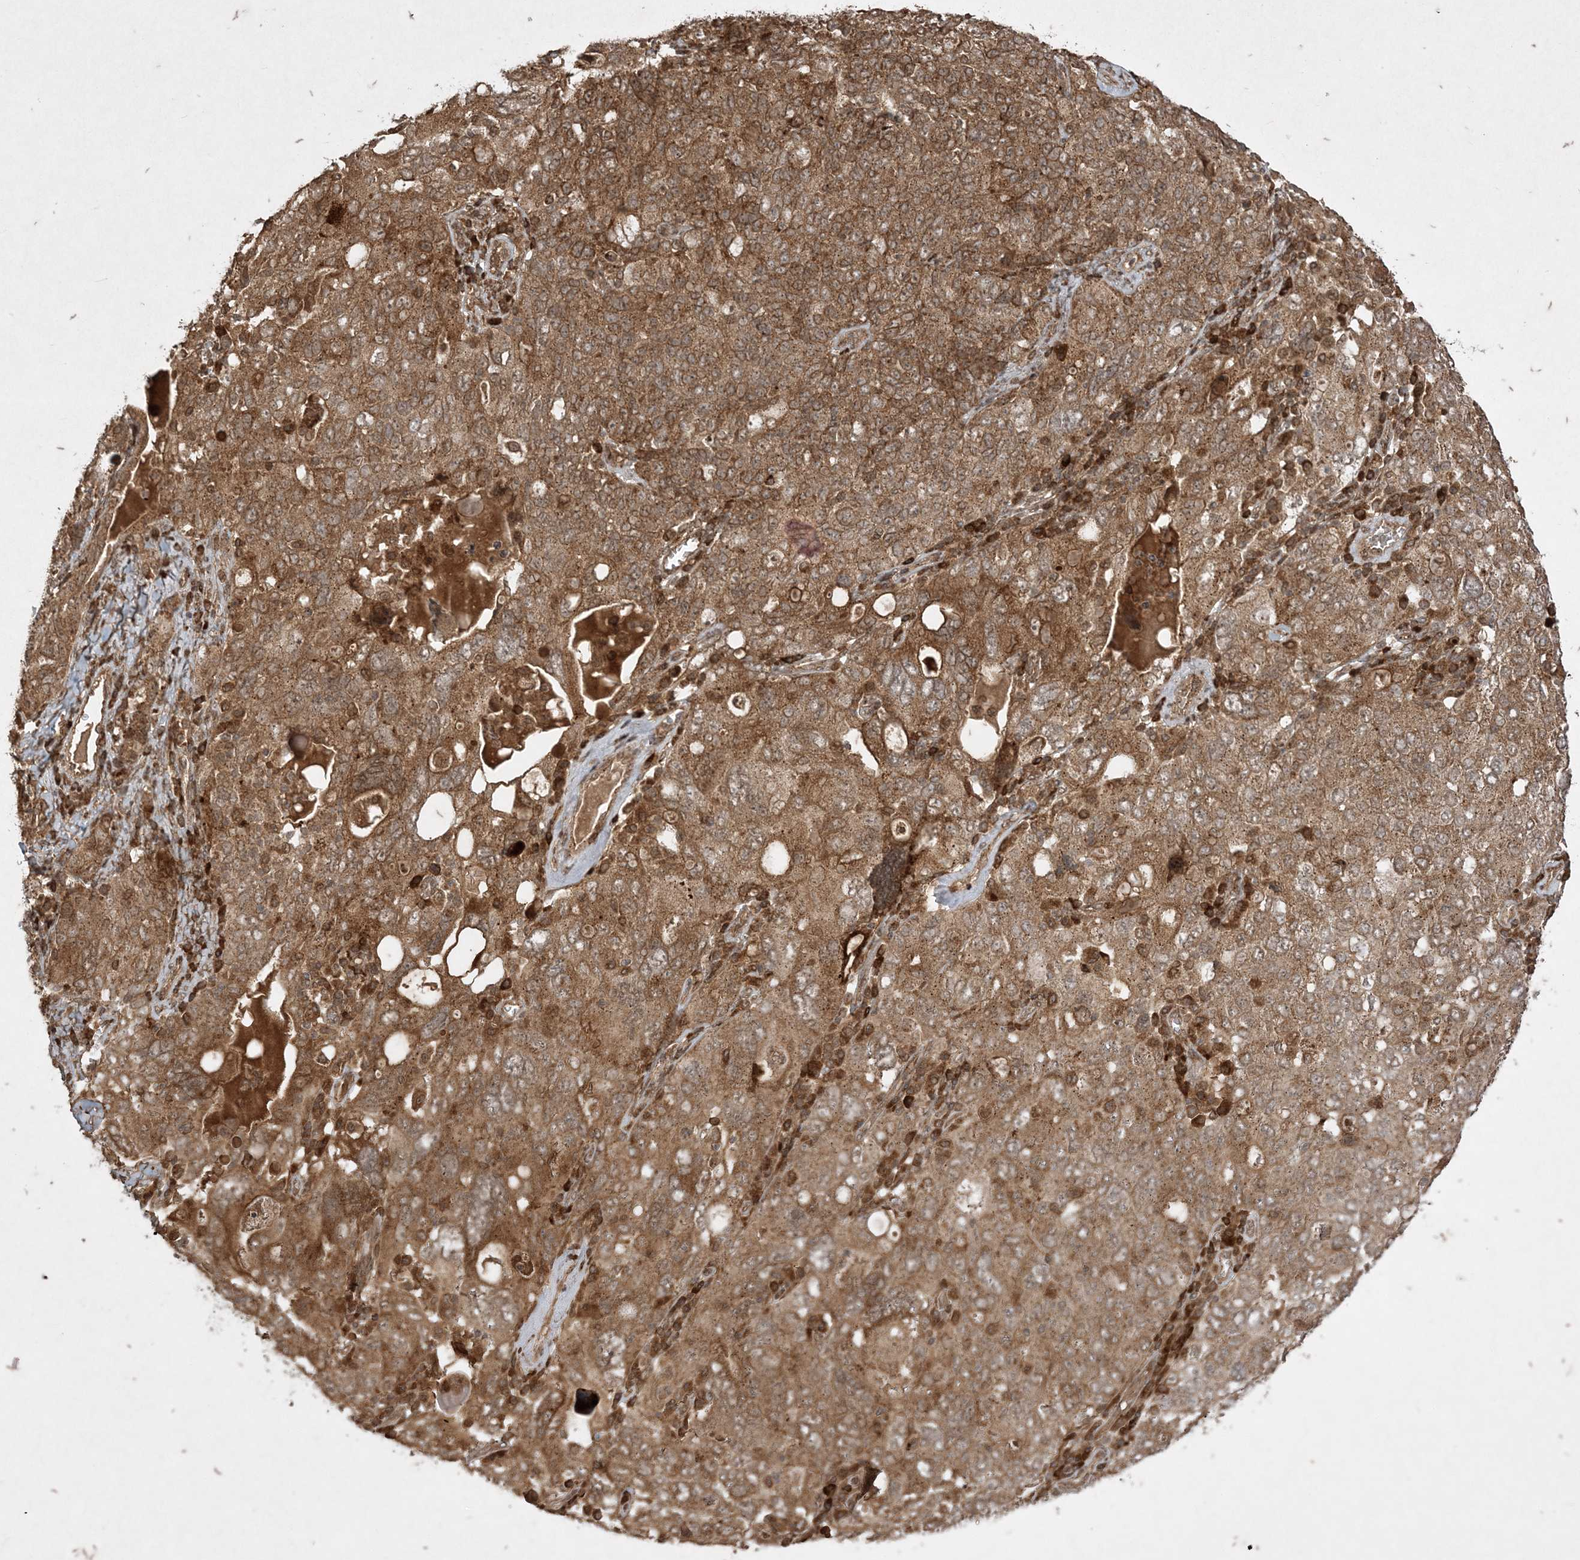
{"staining": {"intensity": "moderate", "quantity": ">75%", "location": "cytoplasmic/membranous"}, "tissue": "ovarian cancer", "cell_type": "Tumor cells", "image_type": "cancer", "snomed": [{"axis": "morphology", "description": "Carcinoma, endometroid"}, {"axis": "topography", "description": "Ovary"}], "caption": "Ovarian cancer stained with DAB (3,3'-diaminobenzidine) immunohistochemistry reveals medium levels of moderate cytoplasmic/membranous positivity in approximately >75% of tumor cells.", "gene": "RRAS", "patient": {"sex": "female", "age": 62}}